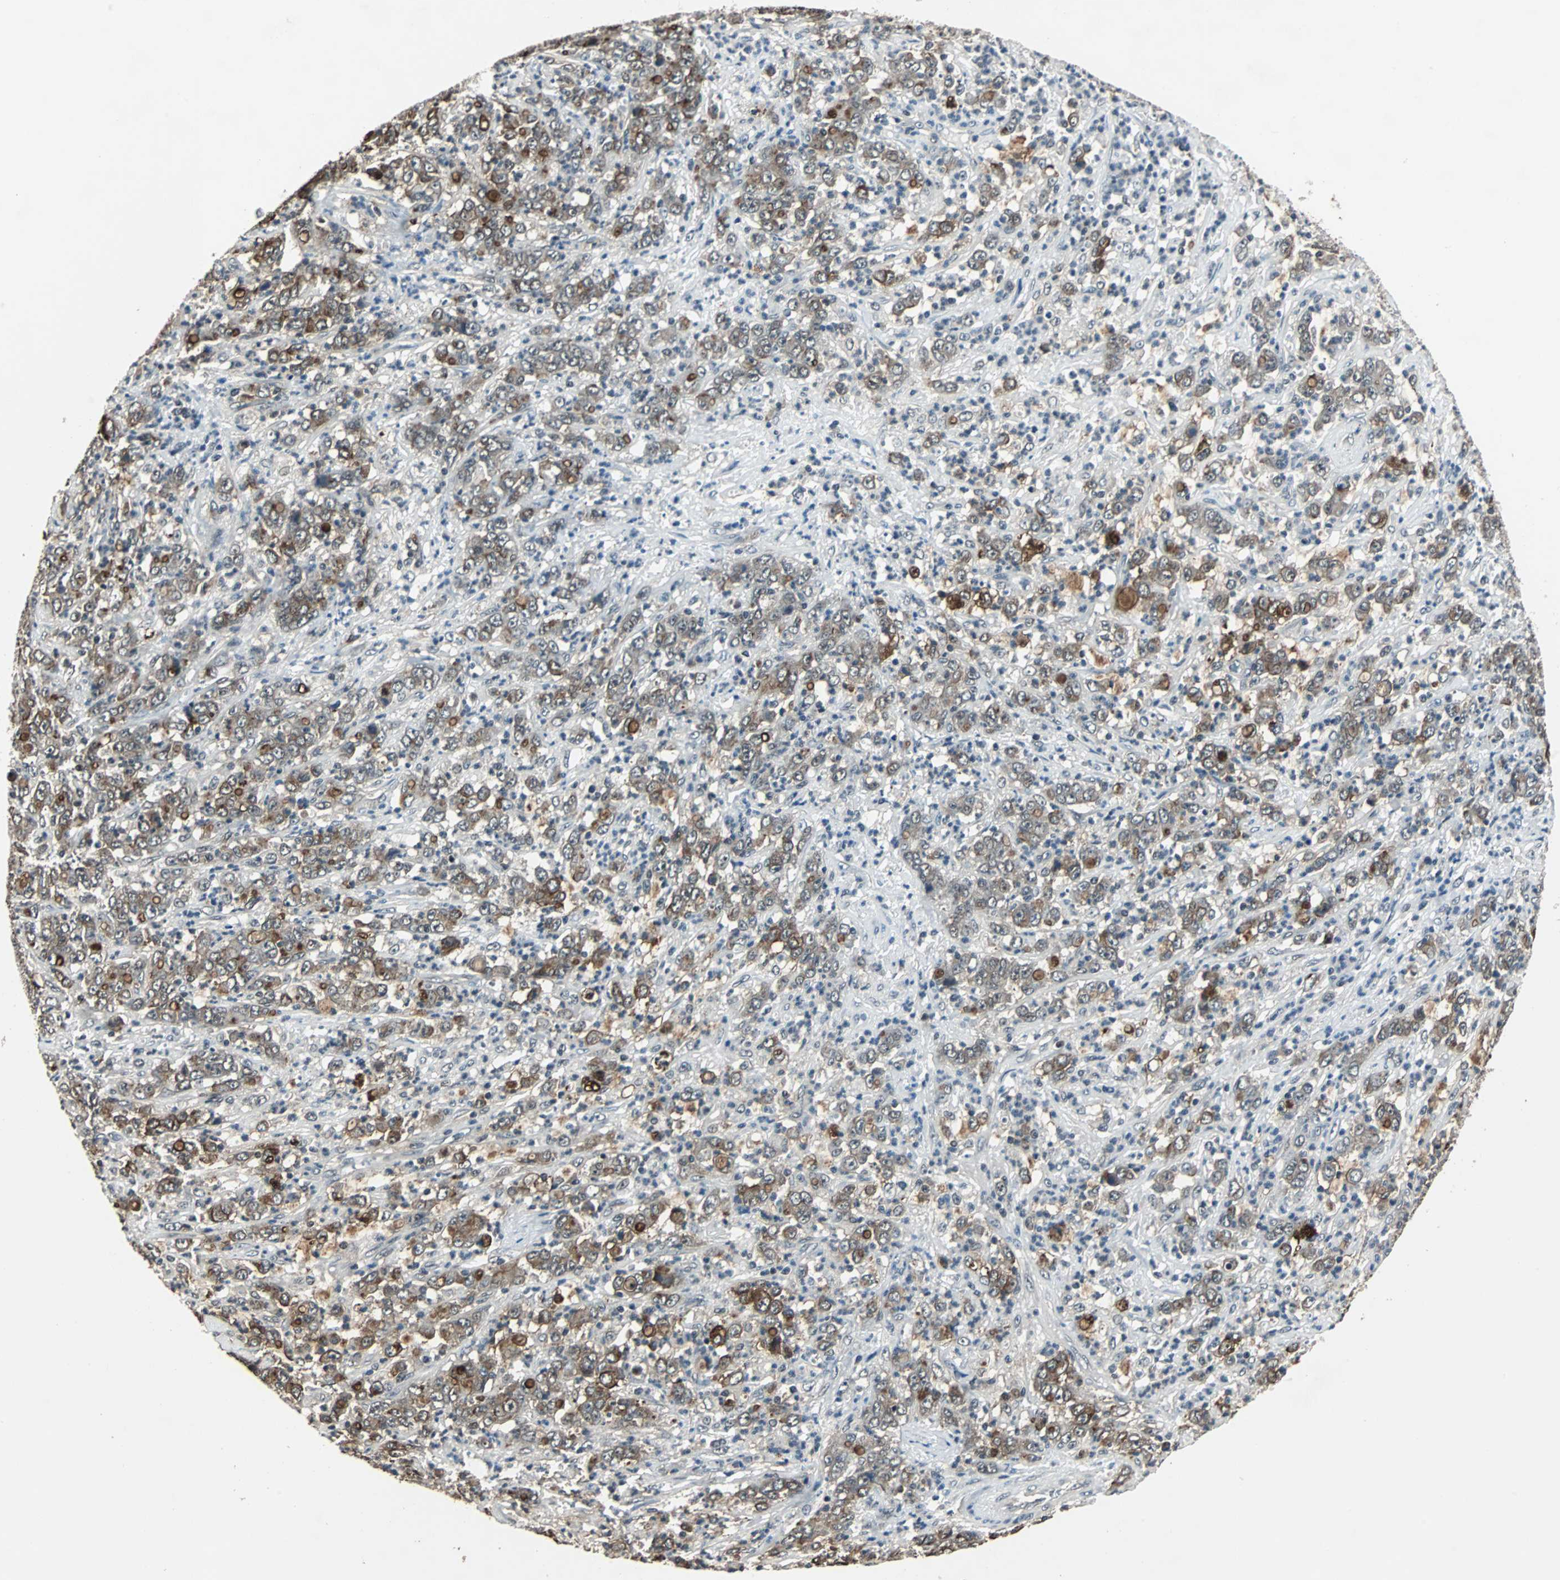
{"staining": {"intensity": "moderate", "quantity": "25%-75%", "location": "cytoplasmic/membranous,nuclear"}, "tissue": "stomach cancer", "cell_type": "Tumor cells", "image_type": "cancer", "snomed": [{"axis": "morphology", "description": "Adenocarcinoma, NOS"}, {"axis": "topography", "description": "Stomach, lower"}], "caption": "Moderate cytoplasmic/membranous and nuclear protein staining is present in approximately 25%-75% of tumor cells in stomach cancer (adenocarcinoma). (Stains: DAB in brown, nuclei in blue, Microscopy: brightfield microscopy at high magnification).", "gene": "MKX", "patient": {"sex": "female", "age": 71}}